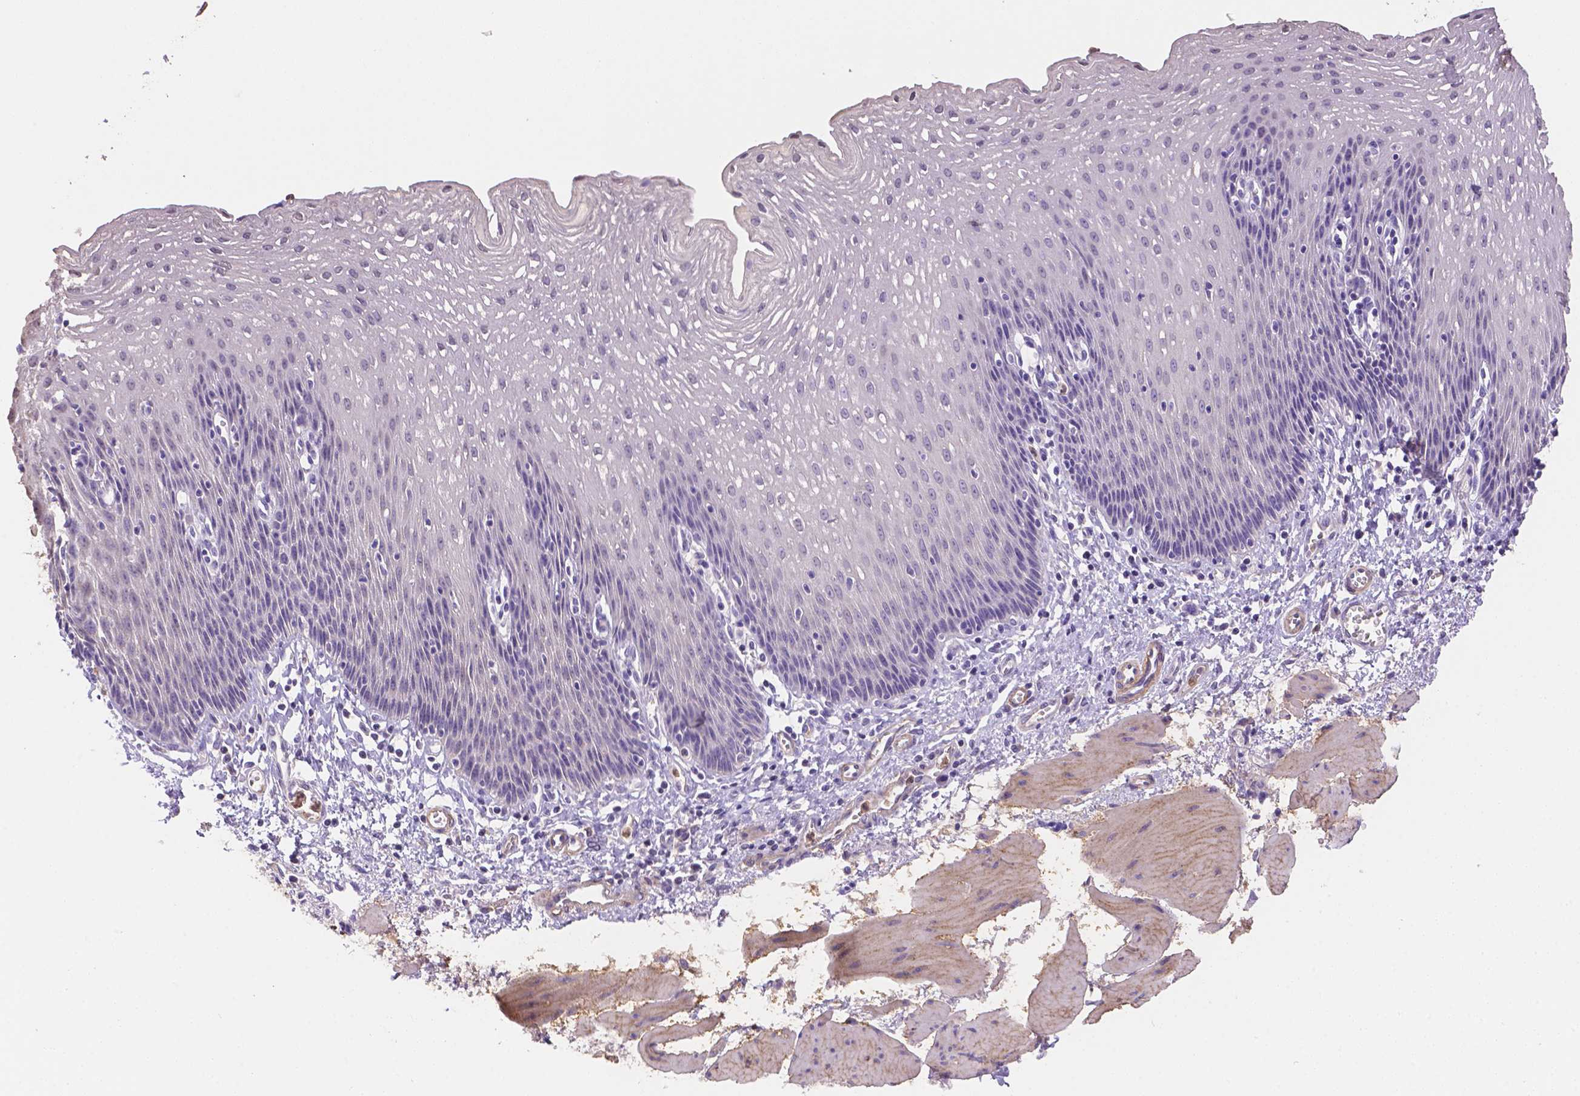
{"staining": {"intensity": "negative", "quantity": "none", "location": "none"}, "tissue": "esophagus", "cell_type": "Squamous epithelial cells", "image_type": "normal", "snomed": [{"axis": "morphology", "description": "Normal tissue, NOS"}, {"axis": "topography", "description": "Esophagus"}], "caption": "Human esophagus stained for a protein using immunohistochemistry (IHC) displays no staining in squamous epithelial cells.", "gene": "NXPE2", "patient": {"sex": "female", "age": 64}}